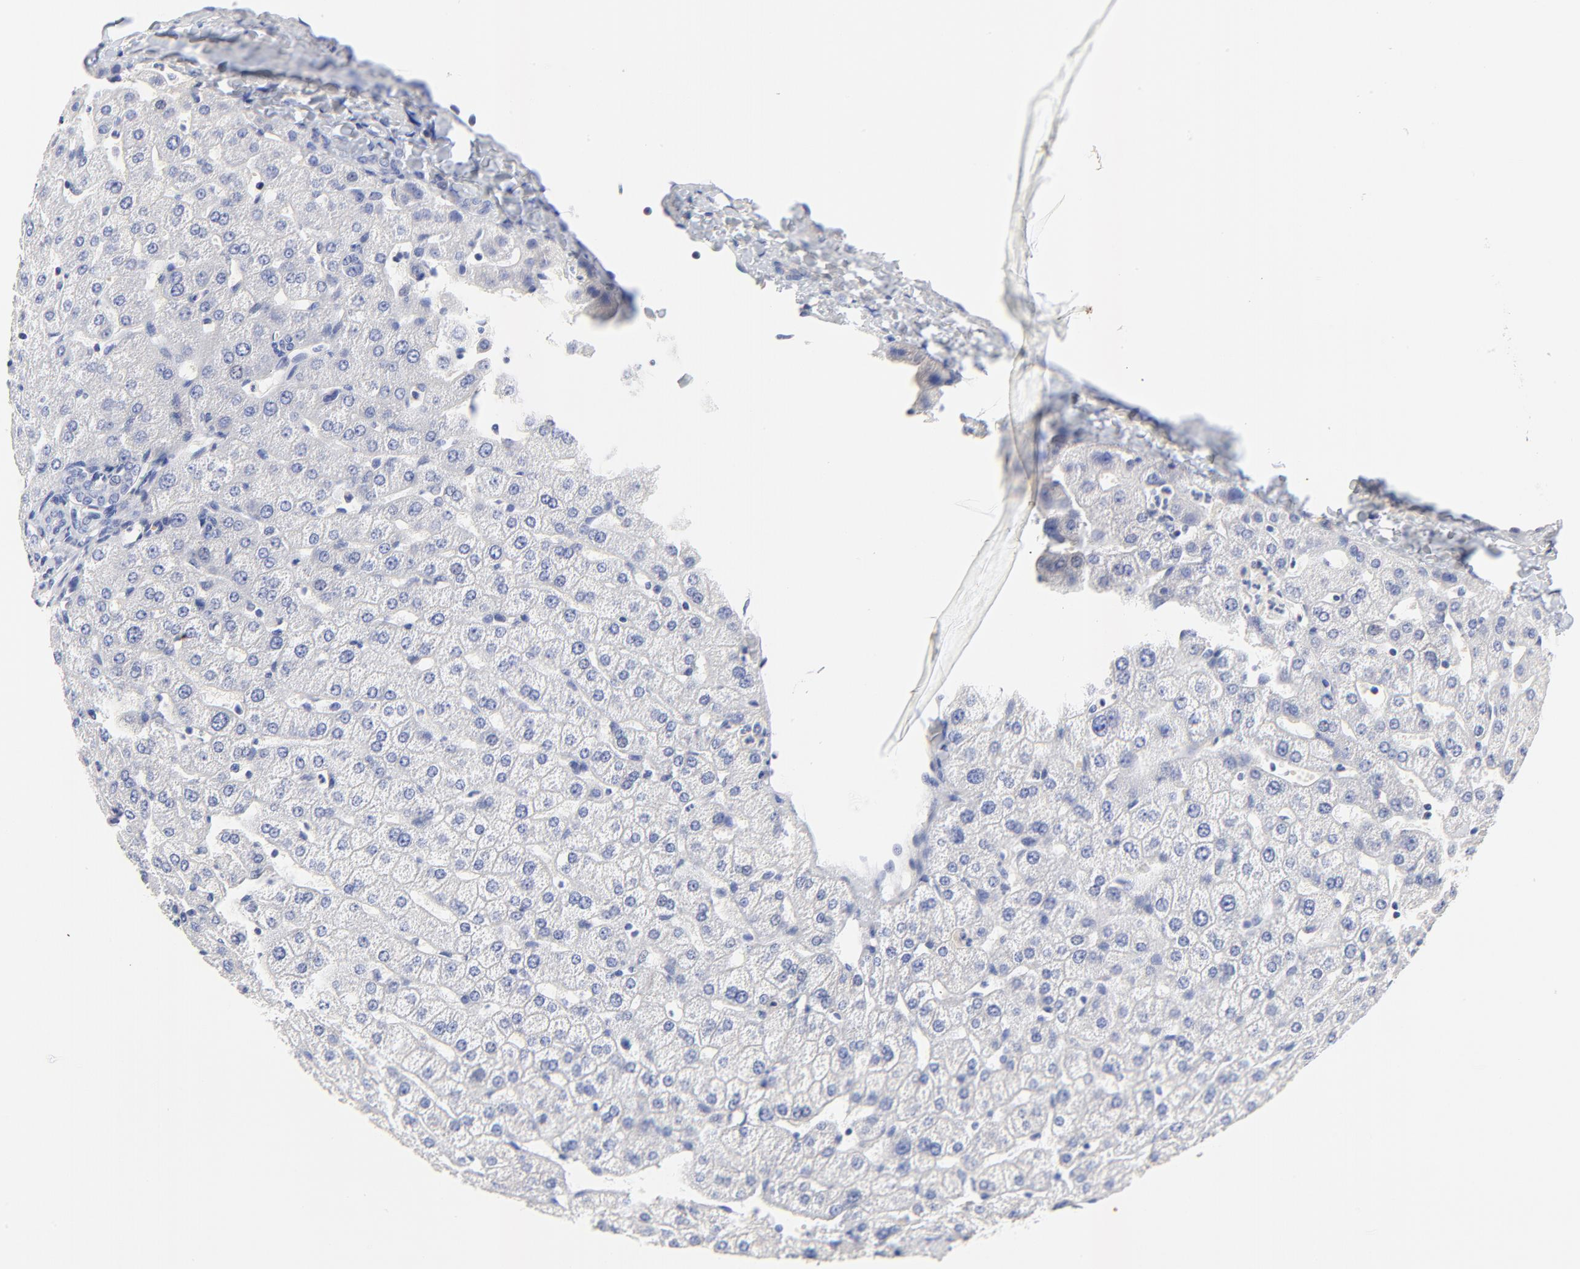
{"staining": {"intensity": "negative", "quantity": "none", "location": "none"}, "tissue": "liver", "cell_type": "Cholangiocytes", "image_type": "normal", "snomed": [{"axis": "morphology", "description": "Normal tissue, NOS"}, {"axis": "morphology", "description": "Fibrosis, NOS"}, {"axis": "topography", "description": "Liver"}], "caption": "A high-resolution micrograph shows IHC staining of normal liver, which reveals no significant staining in cholangiocytes.", "gene": "FBXO10", "patient": {"sex": "female", "age": 29}}